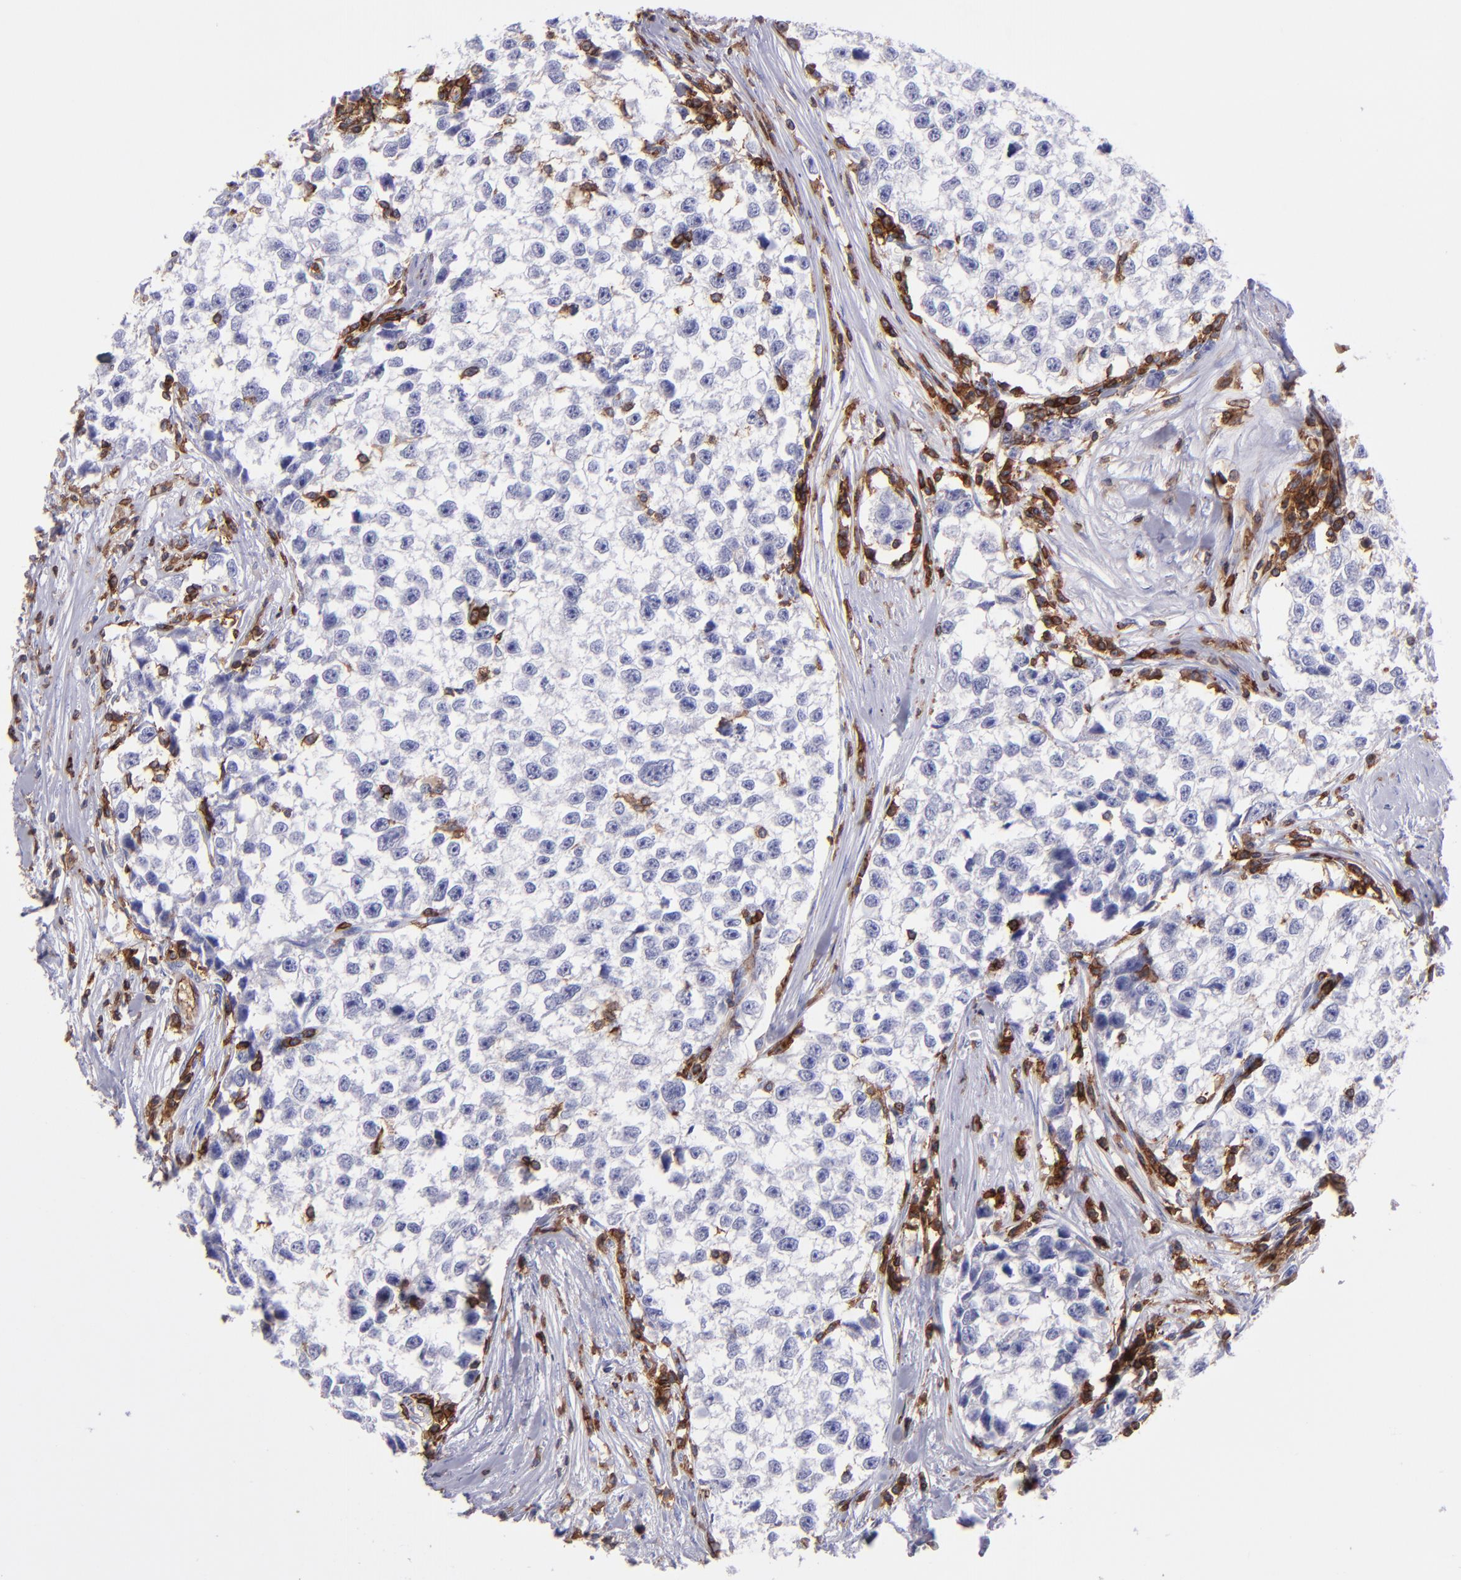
{"staining": {"intensity": "negative", "quantity": "none", "location": "none"}, "tissue": "testis cancer", "cell_type": "Tumor cells", "image_type": "cancer", "snomed": [{"axis": "morphology", "description": "Seminoma, NOS"}, {"axis": "morphology", "description": "Carcinoma, Embryonal, NOS"}, {"axis": "topography", "description": "Testis"}], "caption": "This is an immunohistochemistry (IHC) image of human testis cancer. There is no positivity in tumor cells.", "gene": "ICAM3", "patient": {"sex": "male", "age": 30}}